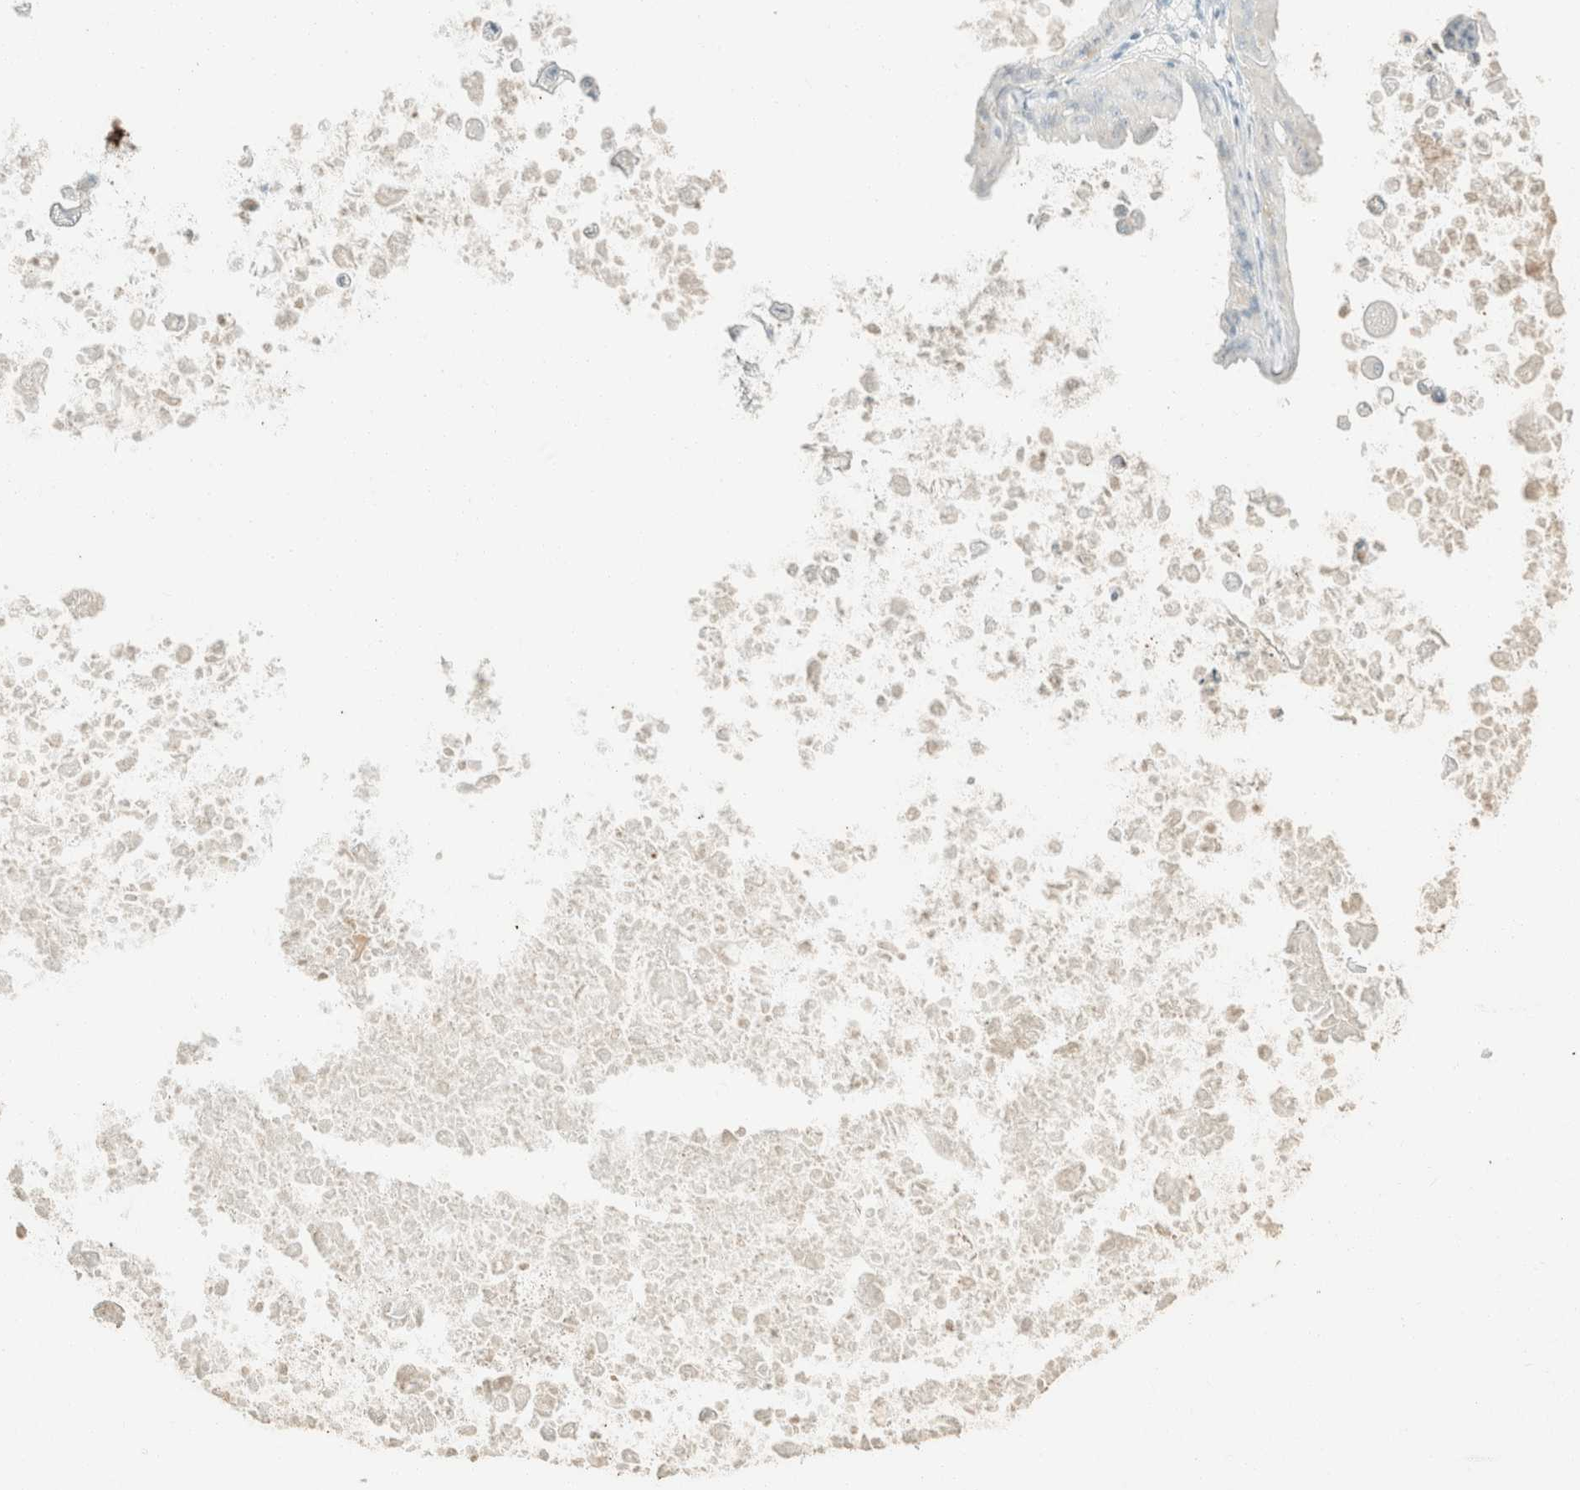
{"staining": {"intensity": "weak", "quantity": "<25%", "location": "cytoplasmic/membranous"}, "tissue": "ovarian cancer", "cell_type": "Tumor cells", "image_type": "cancer", "snomed": [{"axis": "morphology", "description": "Cystadenocarcinoma, mucinous, NOS"}, {"axis": "topography", "description": "Ovary"}], "caption": "There is no significant staining in tumor cells of ovarian cancer. (DAB immunohistochemistry (IHC), high magnification).", "gene": "GPA33", "patient": {"sex": "female", "age": 37}}